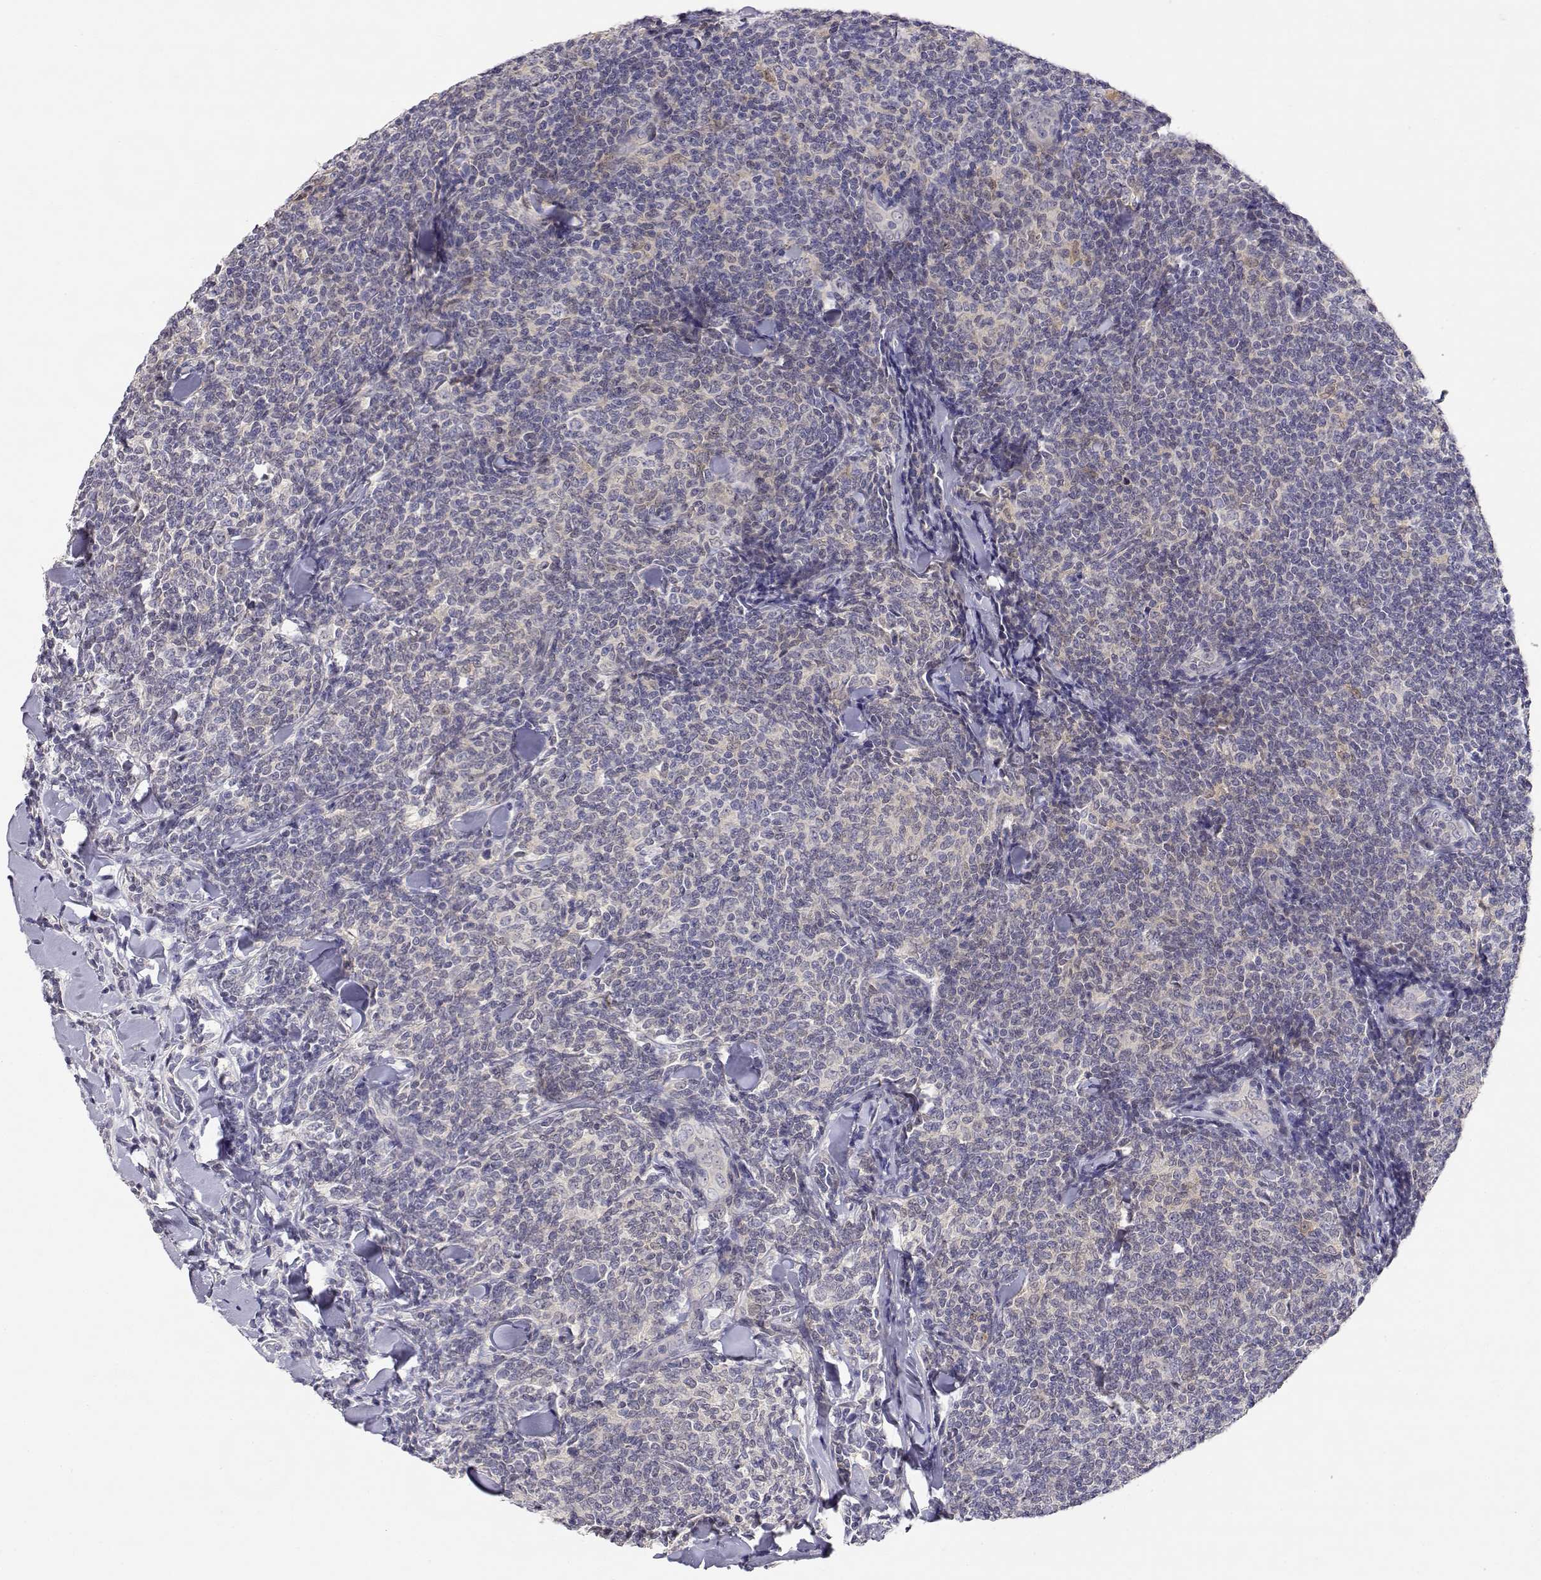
{"staining": {"intensity": "negative", "quantity": "none", "location": "none"}, "tissue": "lymphoma", "cell_type": "Tumor cells", "image_type": "cancer", "snomed": [{"axis": "morphology", "description": "Malignant lymphoma, non-Hodgkin's type, Low grade"}, {"axis": "topography", "description": "Lymph node"}], "caption": "This is an immunohistochemistry histopathology image of human low-grade malignant lymphoma, non-Hodgkin's type. There is no positivity in tumor cells.", "gene": "ADA", "patient": {"sex": "female", "age": 56}}